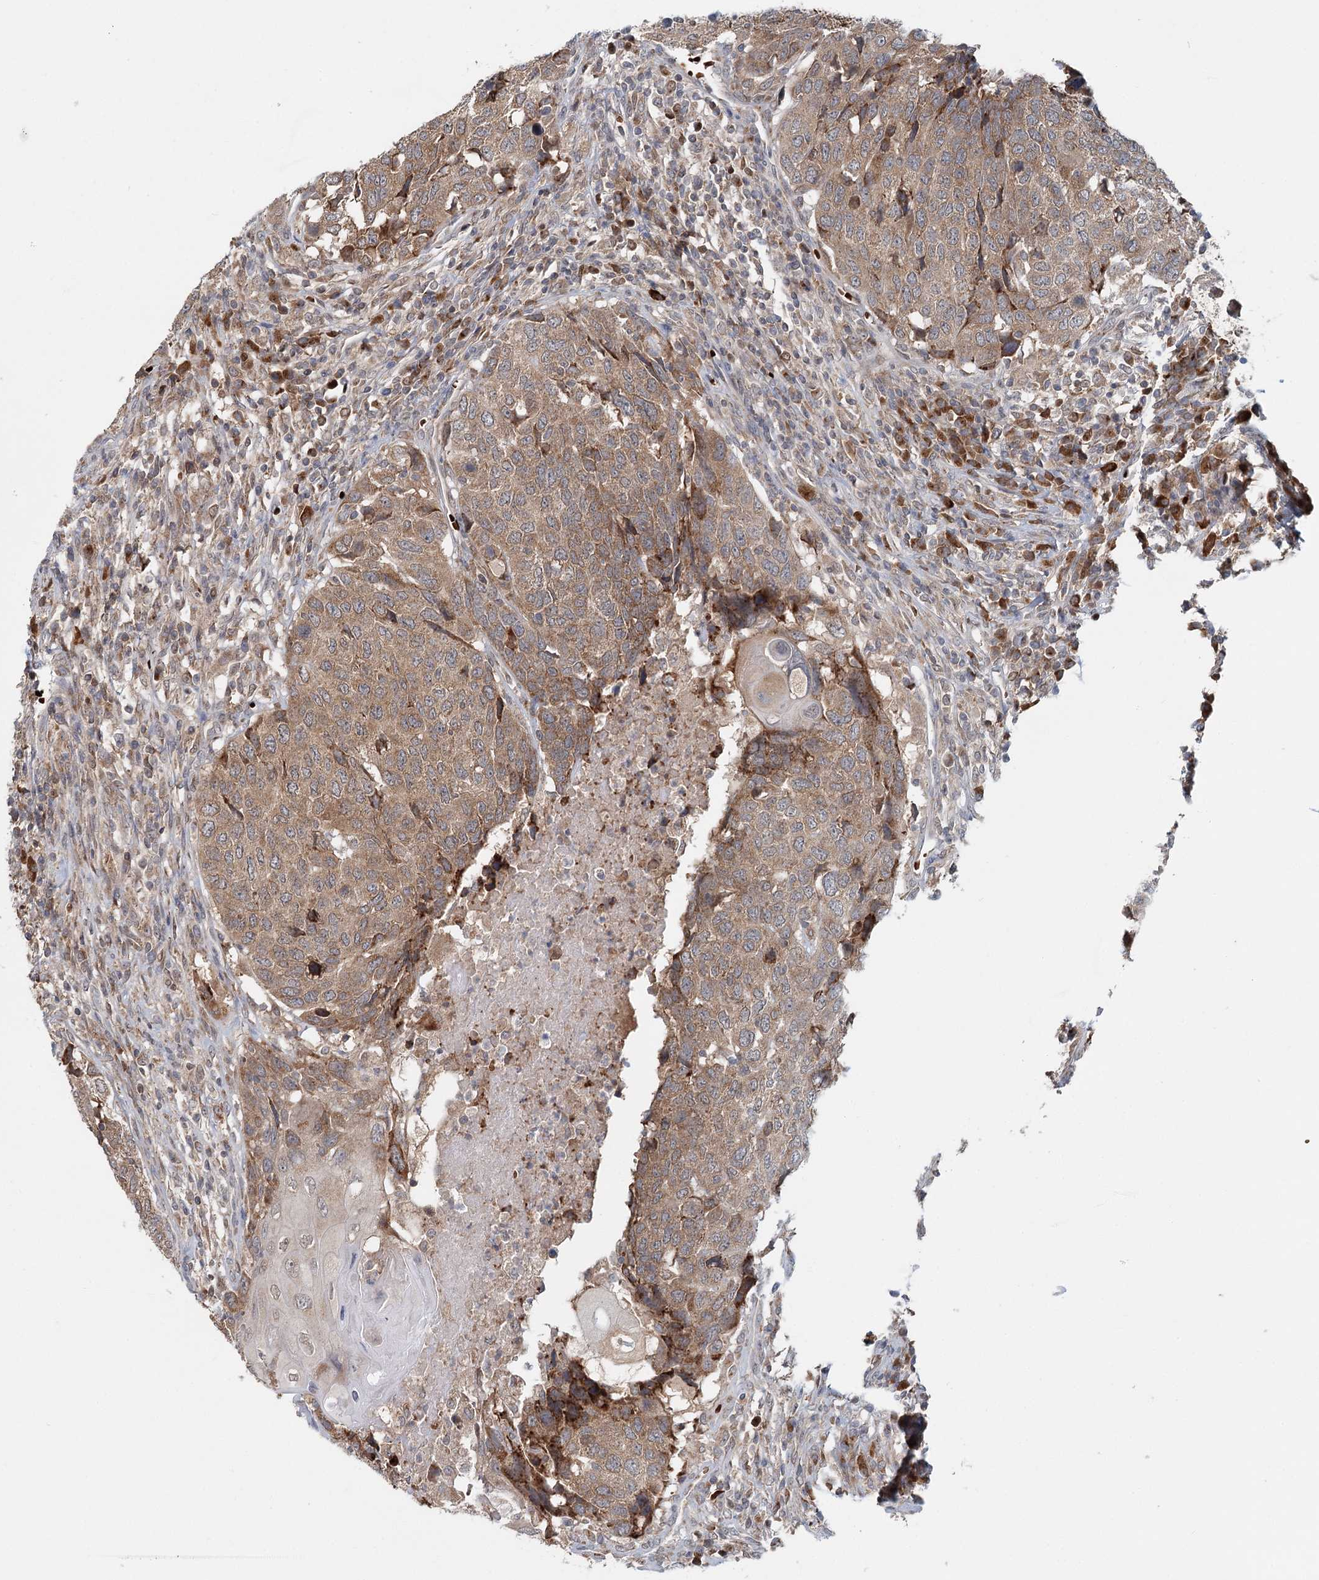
{"staining": {"intensity": "moderate", "quantity": ">75%", "location": "cytoplasmic/membranous"}, "tissue": "head and neck cancer", "cell_type": "Tumor cells", "image_type": "cancer", "snomed": [{"axis": "morphology", "description": "Squamous cell carcinoma, NOS"}, {"axis": "topography", "description": "Head-Neck"}], "caption": "Immunohistochemistry micrograph of neoplastic tissue: human head and neck cancer (squamous cell carcinoma) stained using IHC exhibits medium levels of moderate protein expression localized specifically in the cytoplasmic/membranous of tumor cells, appearing as a cytoplasmic/membranous brown color.", "gene": "ADK", "patient": {"sex": "male", "age": 66}}